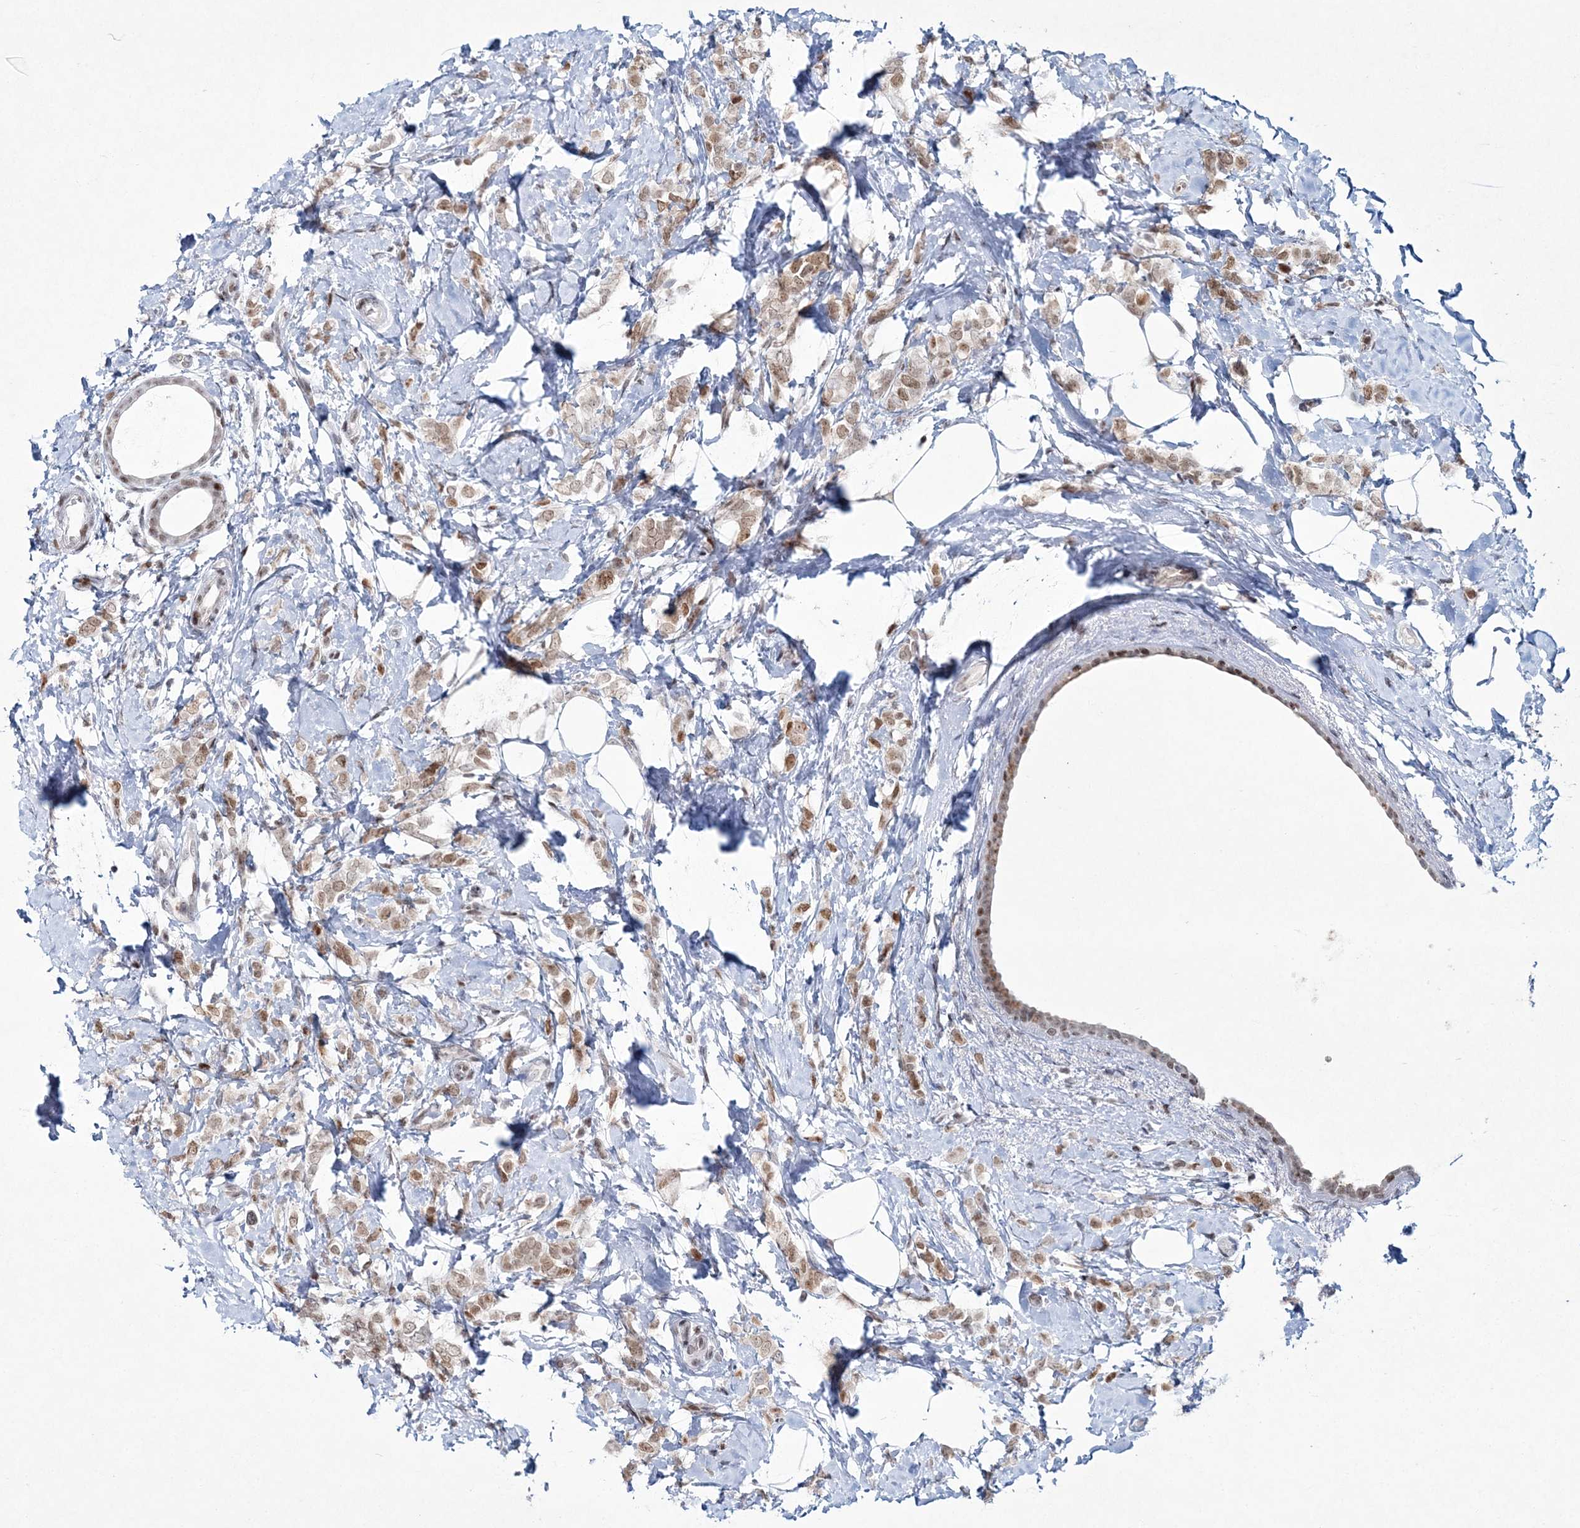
{"staining": {"intensity": "moderate", "quantity": "25%-75%", "location": "nuclear"}, "tissue": "breast cancer", "cell_type": "Tumor cells", "image_type": "cancer", "snomed": [{"axis": "morphology", "description": "Lobular carcinoma"}, {"axis": "topography", "description": "Breast"}], "caption": "Protein analysis of breast cancer (lobular carcinoma) tissue shows moderate nuclear positivity in approximately 25%-75% of tumor cells. (brown staining indicates protein expression, while blue staining denotes nuclei).", "gene": "LRRFIP2", "patient": {"sex": "female", "age": 47}}